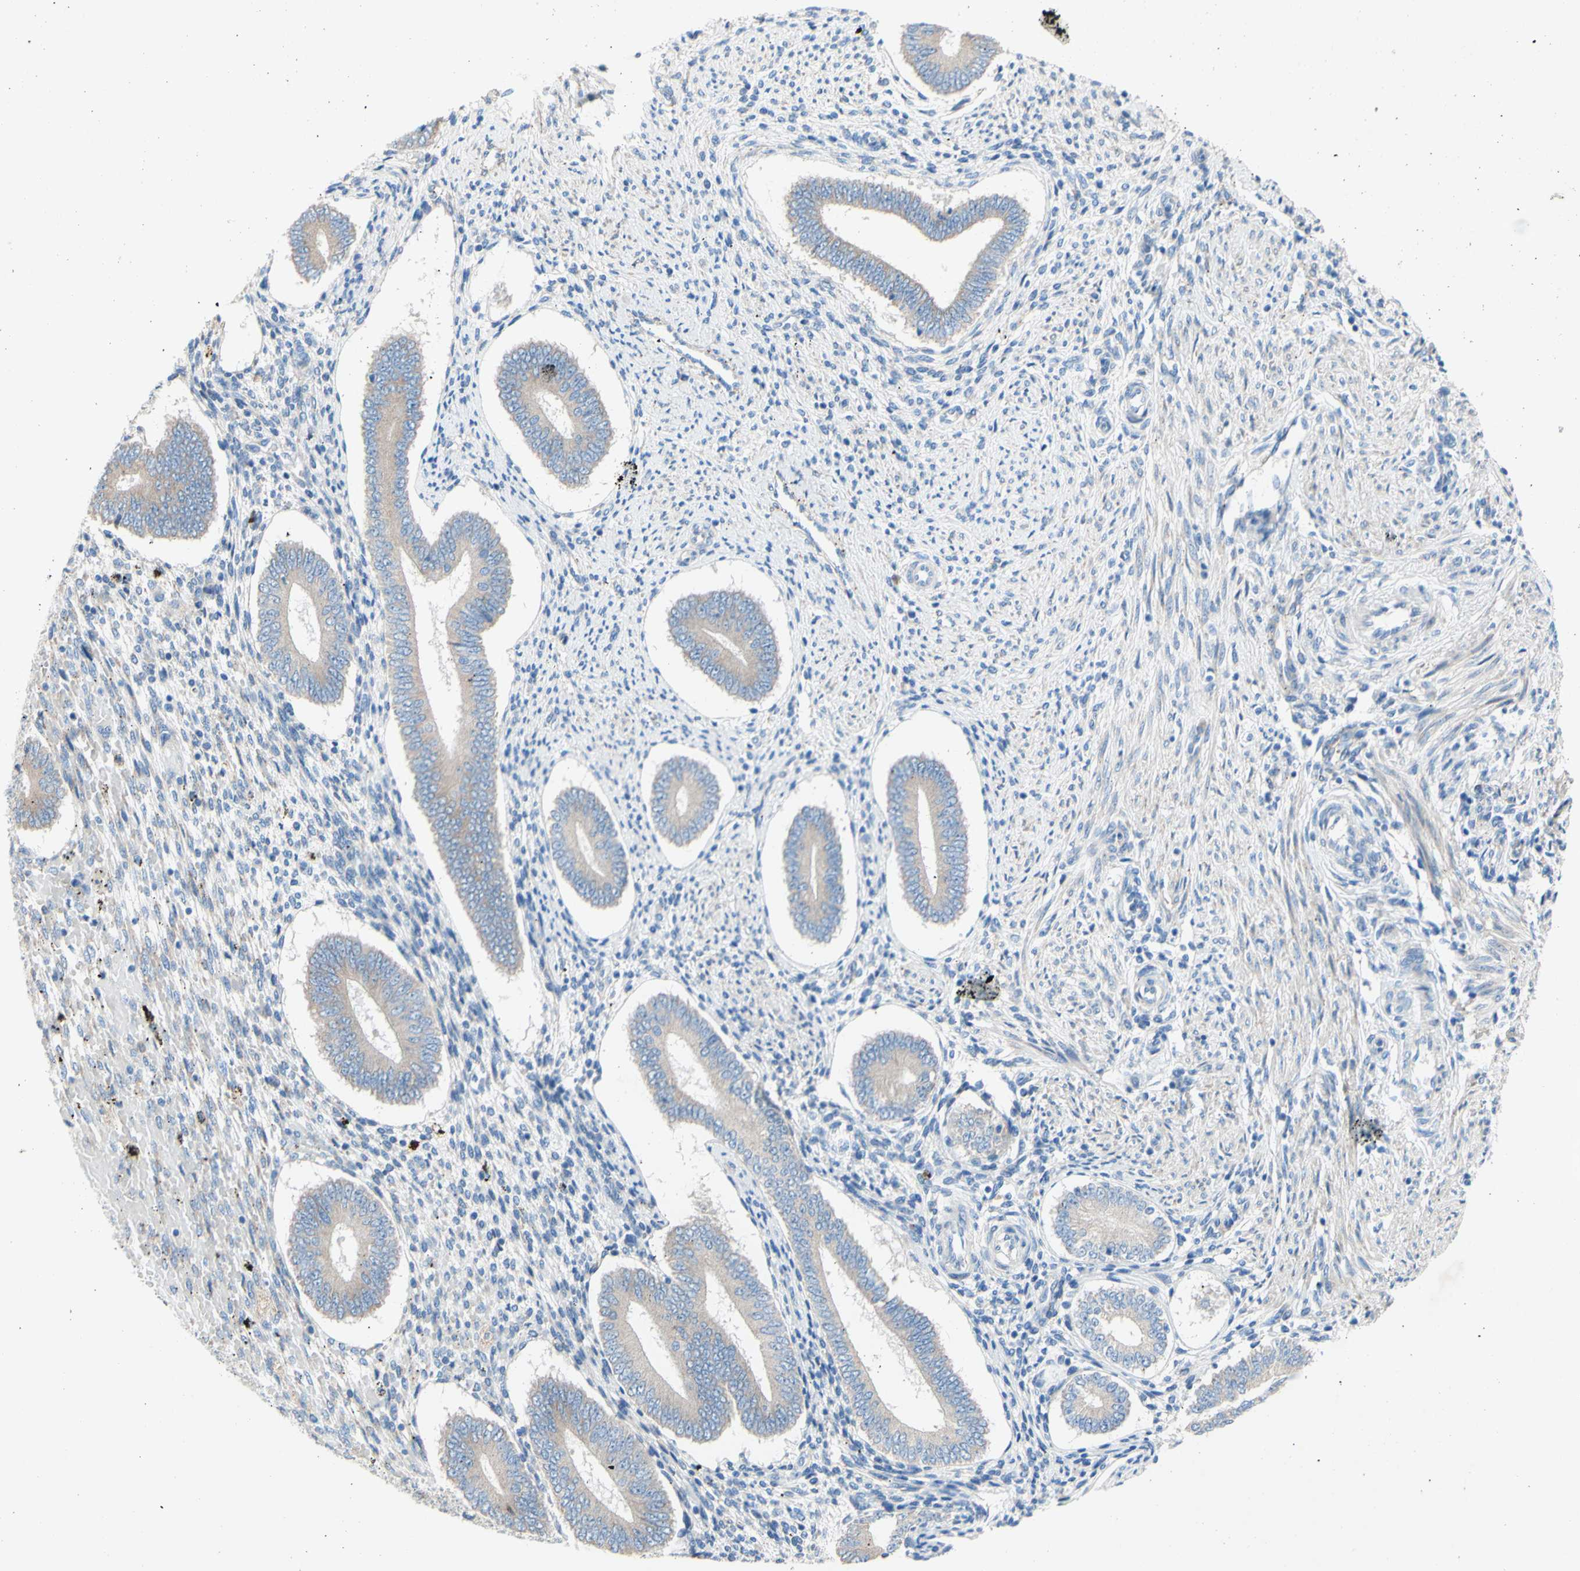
{"staining": {"intensity": "weak", "quantity": "25%-75%", "location": "cytoplasmic/membranous"}, "tissue": "endometrium", "cell_type": "Cells in endometrial stroma", "image_type": "normal", "snomed": [{"axis": "morphology", "description": "Normal tissue, NOS"}, {"axis": "topography", "description": "Endometrium"}], "caption": "A low amount of weak cytoplasmic/membranous staining is seen in about 25%-75% of cells in endometrial stroma in unremarkable endometrium. Nuclei are stained in blue.", "gene": "TMIGD2", "patient": {"sex": "female", "age": 42}}